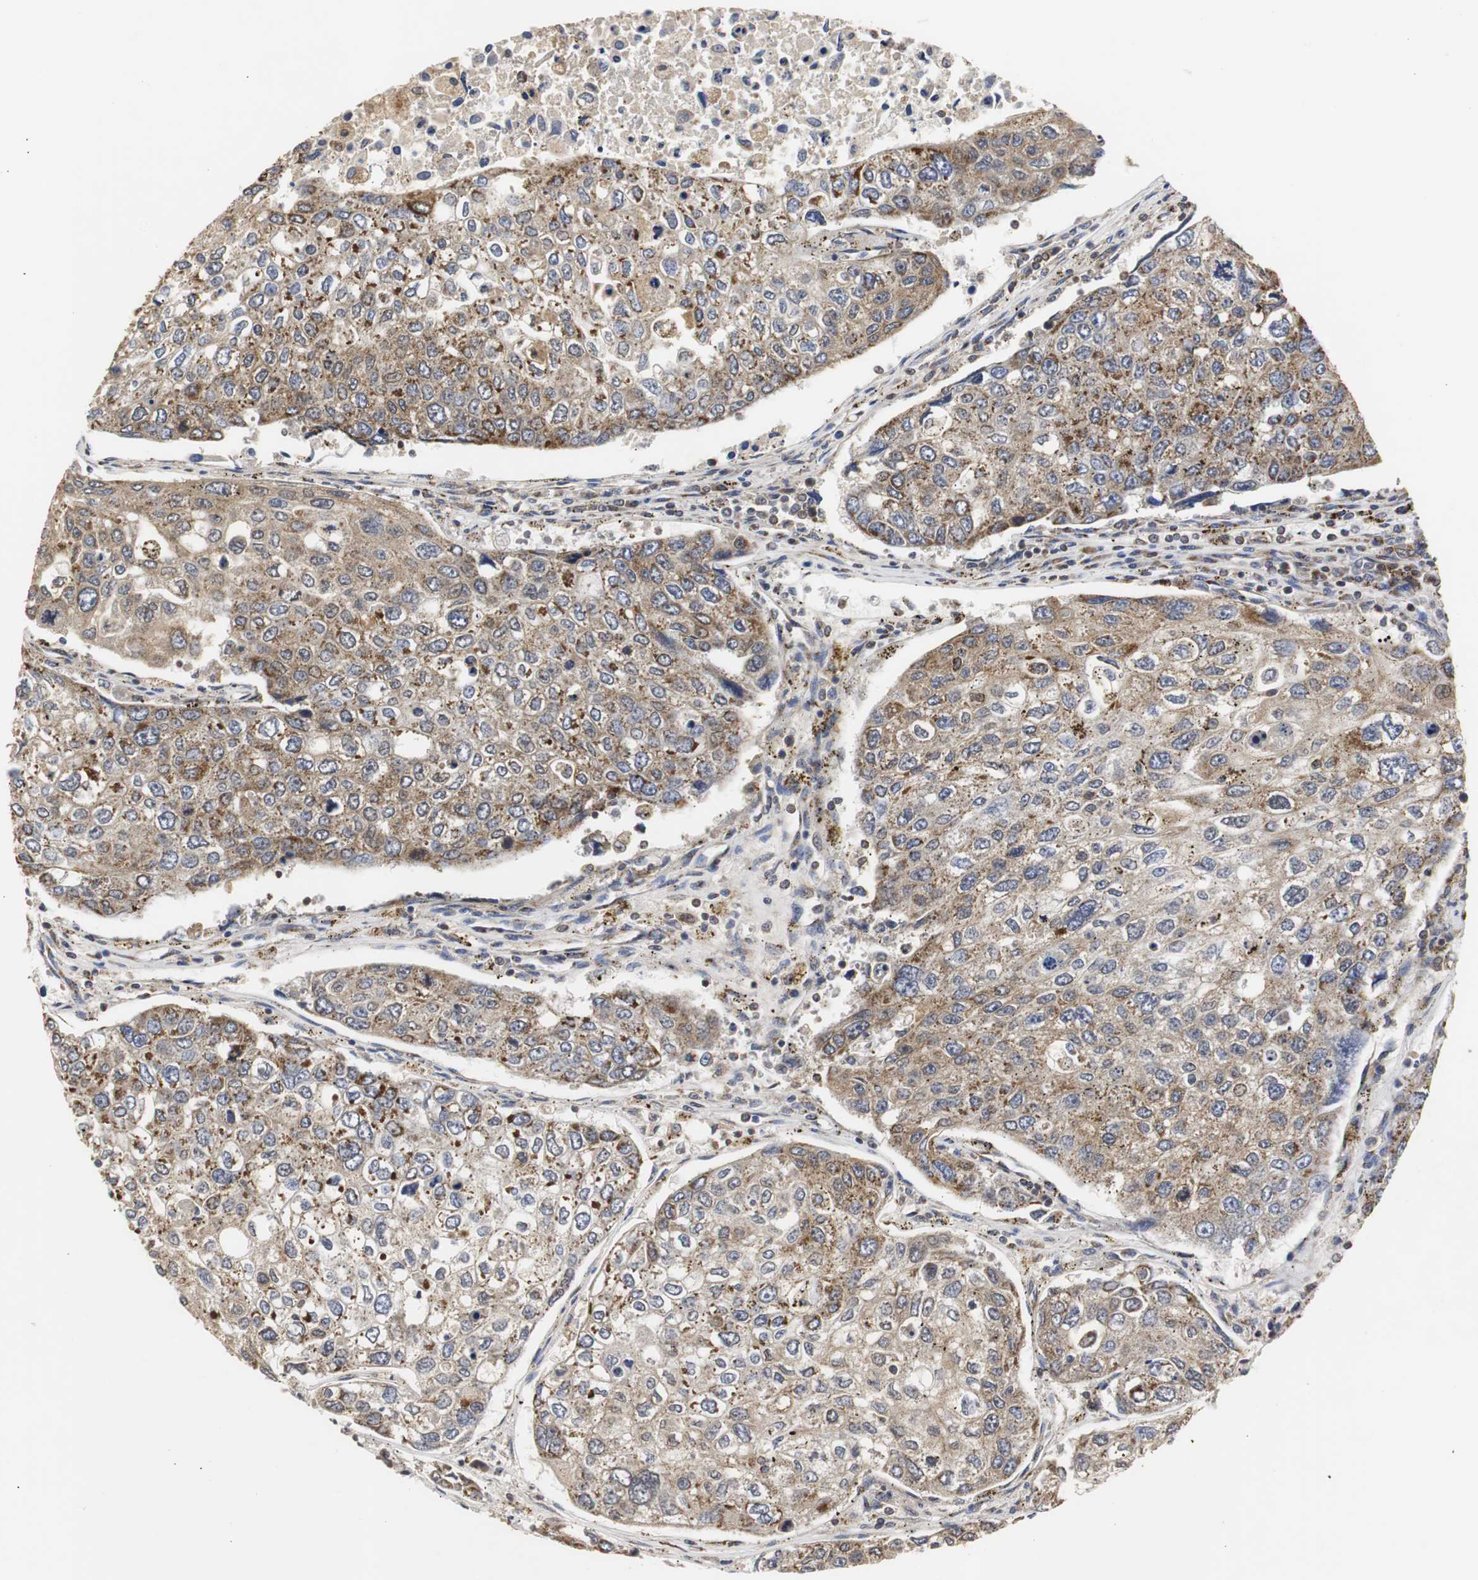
{"staining": {"intensity": "strong", "quantity": ">75%", "location": "cytoplasmic/membranous"}, "tissue": "urothelial cancer", "cell_type": "Tumor cells", "image_type": "cancer", "snomed": [{"axis": "morphology", "description": "Urothelial carcinoma, High grade"}, {"axis": "topography", "description": "Lymph node"}, {"axis": "topography", "description": "Urinary bladder"}], "caption": "Immunohistochemical staining of human urothelial carcinoma (high-grade) demonstrates high levels of strong cytoplasmic/membranous protein positivity in approximately >75% of tumor cells. Using DAB (3,3'-diaminobenzidine) (brown) and hematoxylin (blue) stains, captured at high magnification using brightfield microscopy.", "gene": "HSD17B10", "patient": {"sex": "male", "age": 51}}